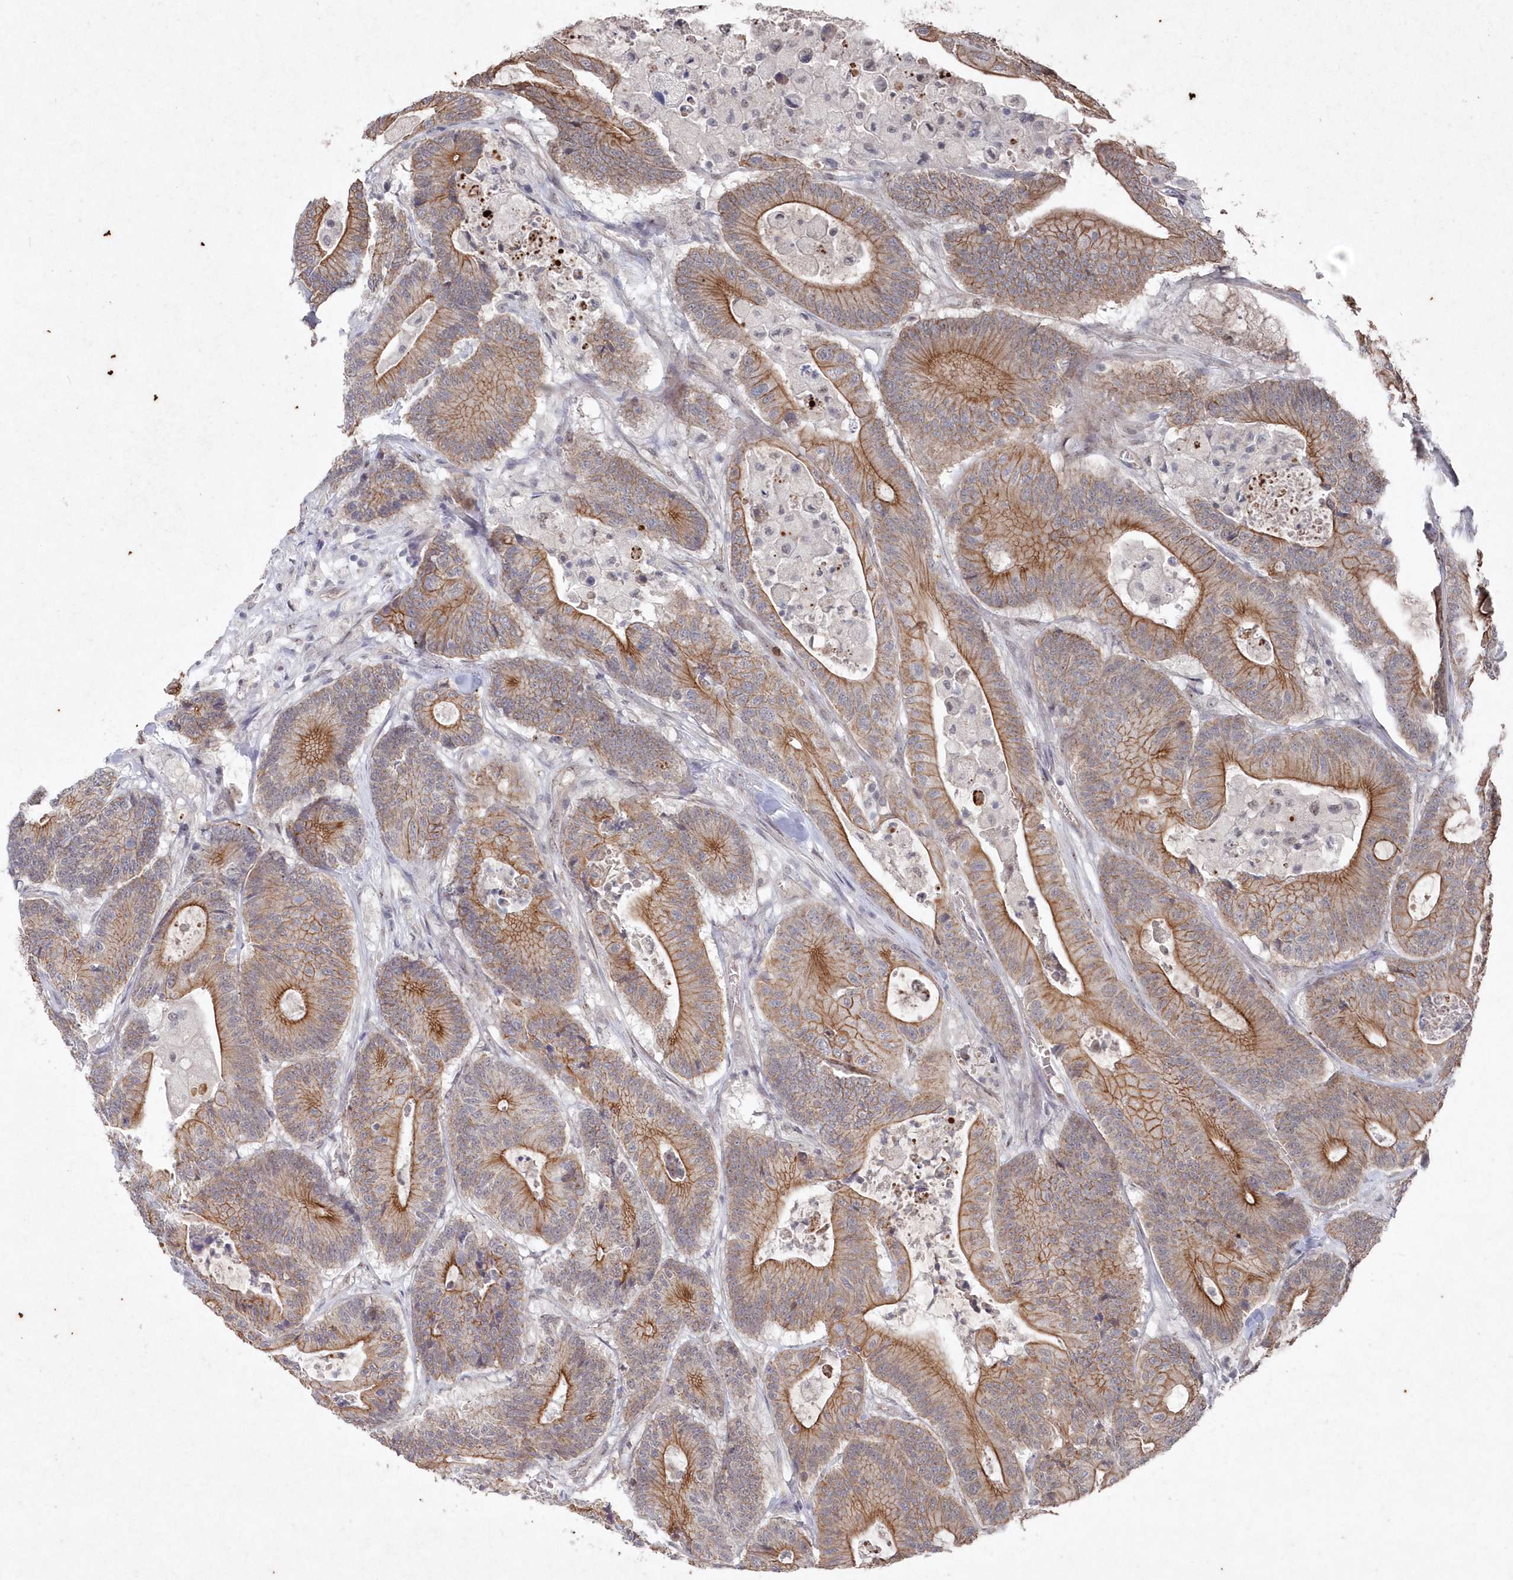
{"staining": {"intensity": "moderate", "quantity": ">75%", "location": "cytoplasmic/membranous"}, "tissue": "colorectal cancer", "cell_type": "Tumor cells", "image_type": "cancer", "snomed": [{"axis": "morphology", "description": "Adenocarcinoma, NOS"}, {"axis": "topography", "description": "Colon"}], "caption": "High-power microscopy captured an IHC photomicrograph of colorectal cancer (adenocarcinoma), revealing moderate cytoplasmic/membranous staining in about >75% of tumor cells.", "gene": "VSIG2", "patient": {"sex": "female", "age": 84}}